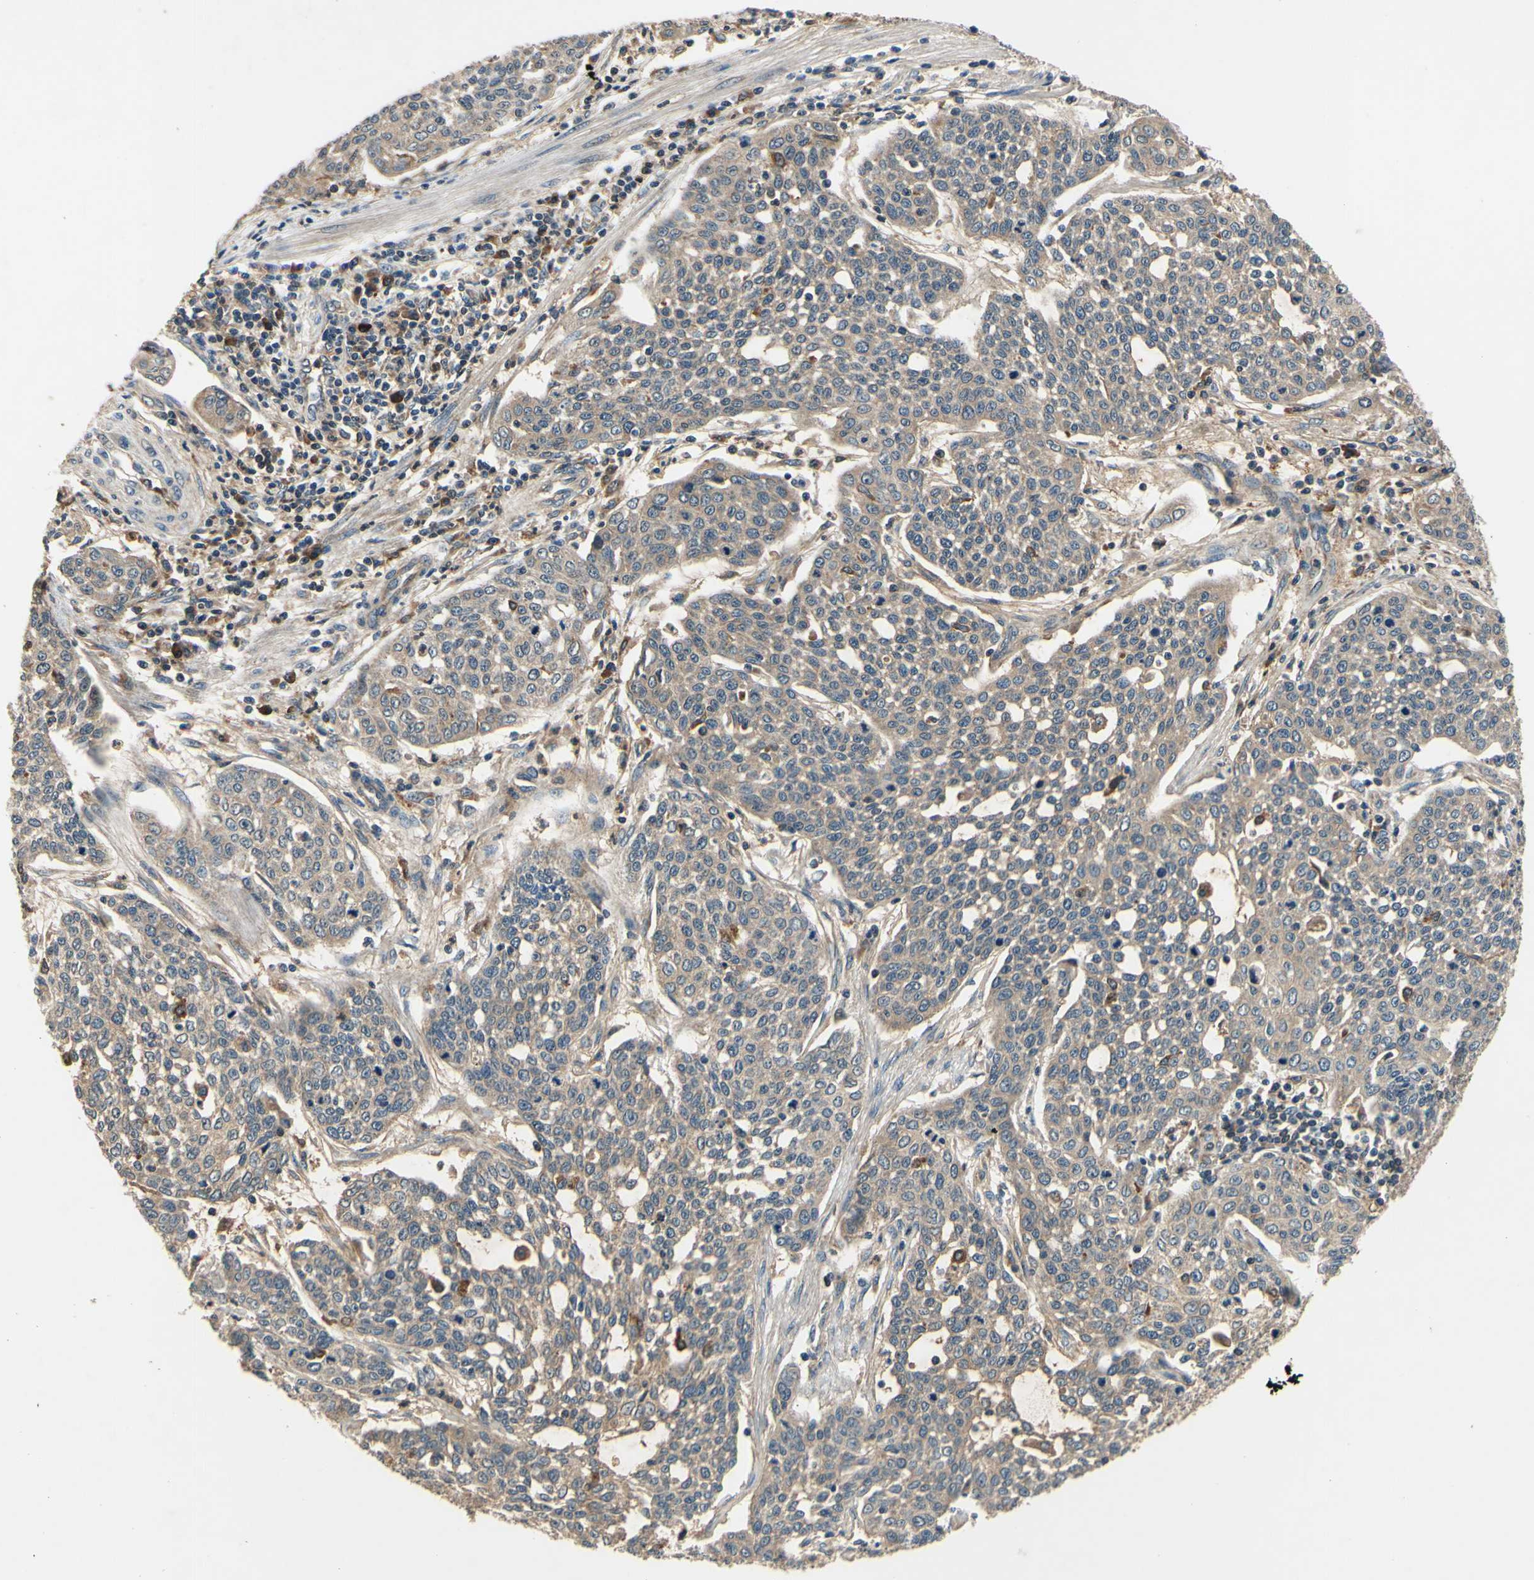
{"staining": {"intensity": "weak", "quantity": ">75%", "location": "cytoplasmic/membranous"}, "tissue": "cervical cancer", "cell_type": "Tumor cells", "image_type": "cancer", "snomed": [{"axis": "morphology", "description": "Squamous cell carcinoma, NOS"}, {"axis": "topography", "description": "Cervix"}], "caption": "A micrograph of human squamous cell carcinoma (cervical) stained for a protein shows weak cytoplasmic/membranous brown staining in tumor cells. The protein is shown in brown color, while the nuclei are stained blue.", "gene": "PLA2G4A", "patient": {"sex": "female", "age": 34}}